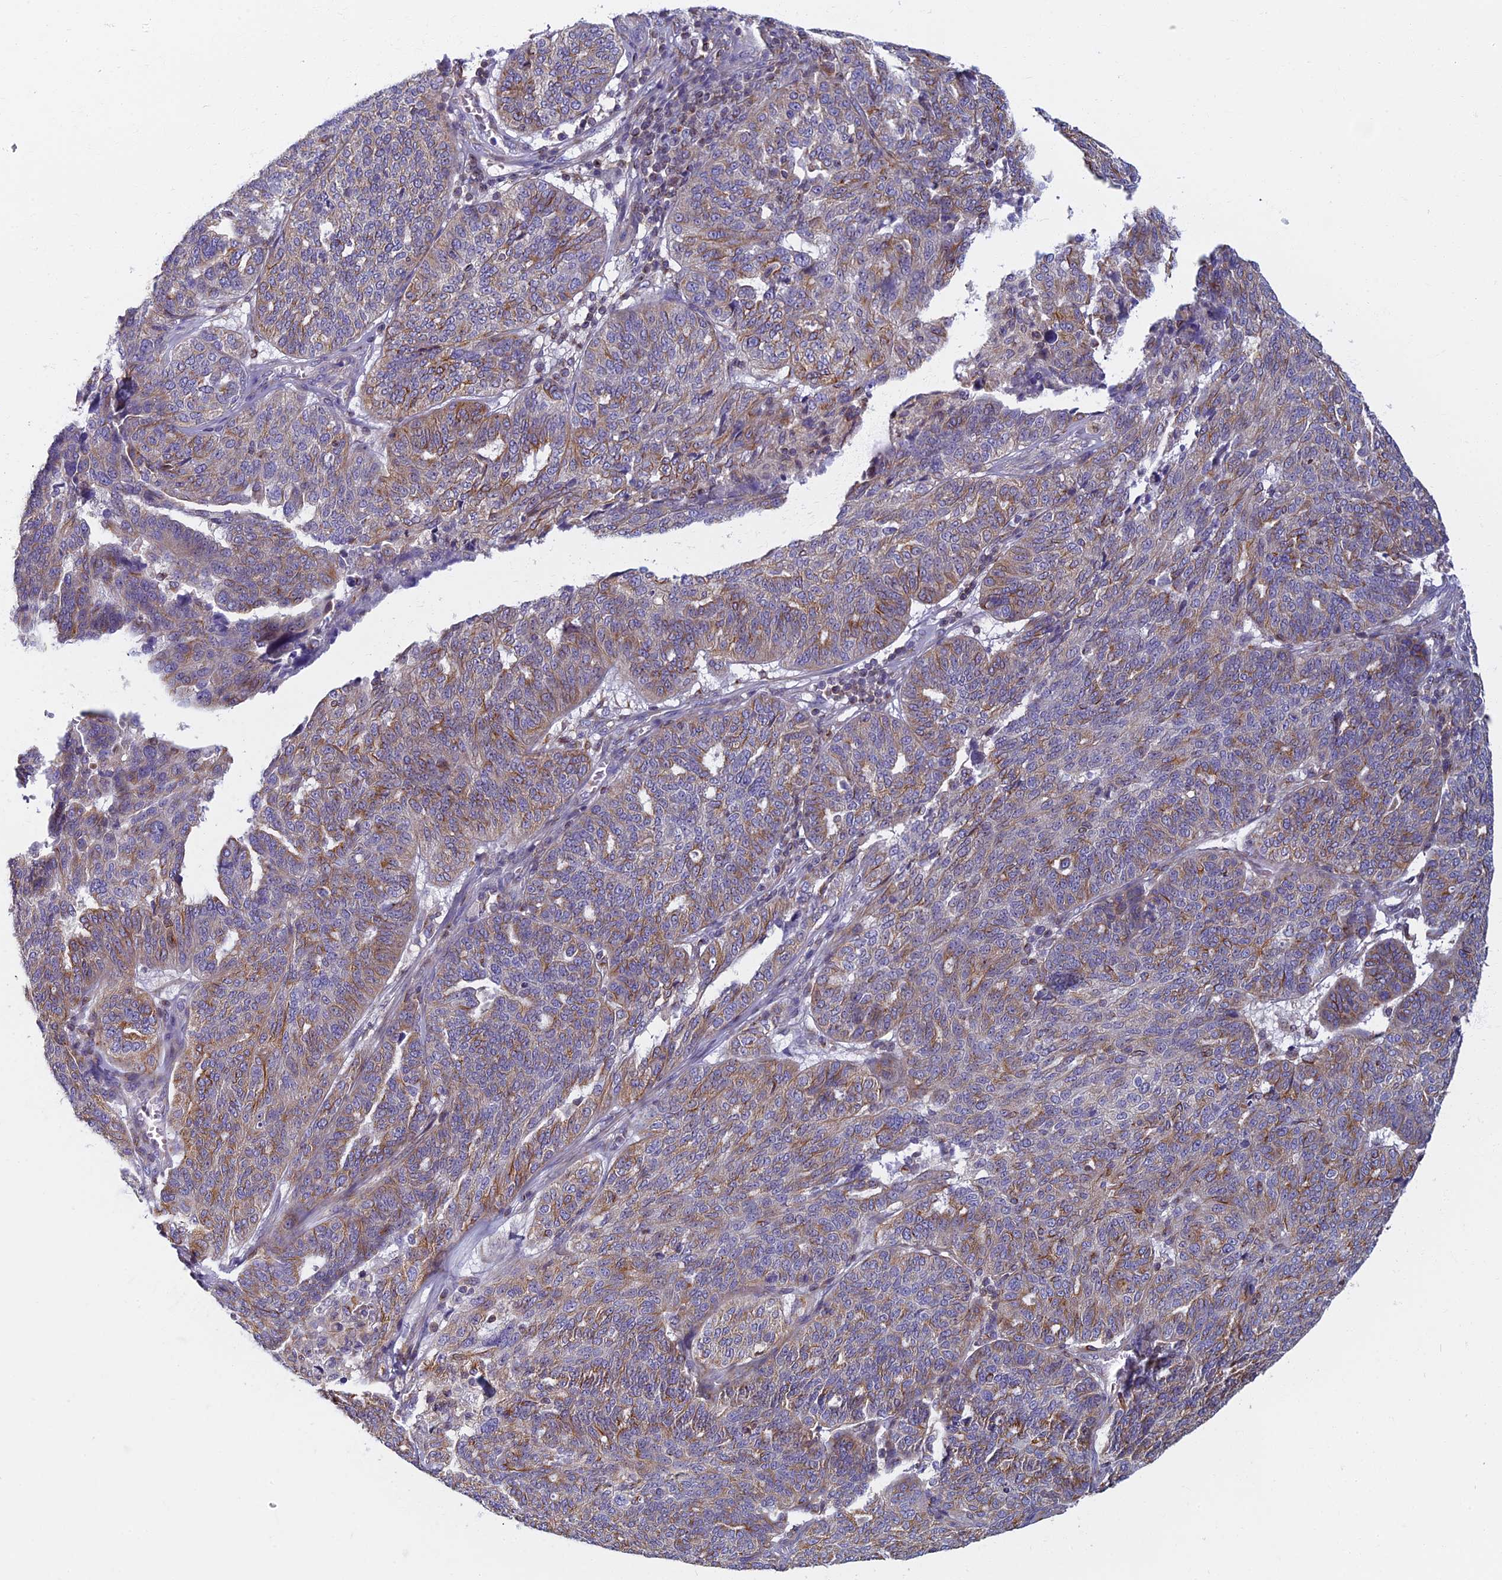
{"staining": {"intensity": "moderate", "quantity": "25%-75%", "location": "cytoplasmic/membranous"}, "tissue": "ovarian cancer", "cell_type": "Tumor cells", "image_type": "cancer", "snomed": [{"axis": "morphology", "description": "Cystadenocarcinoma, serous, NOS"}, {"axis": "topography", "description": "Ovary"}], "caption": "The micrograph shows immunohistochemical staining of ovarian cancer (serous cystadenocarcinoma). There is moderate cytoplasmic/membranous positivity is seen in approximately 25%-75% of tumor cells.", "gene": "NOL10", "patient": {"sex": "female", "age": 59}}